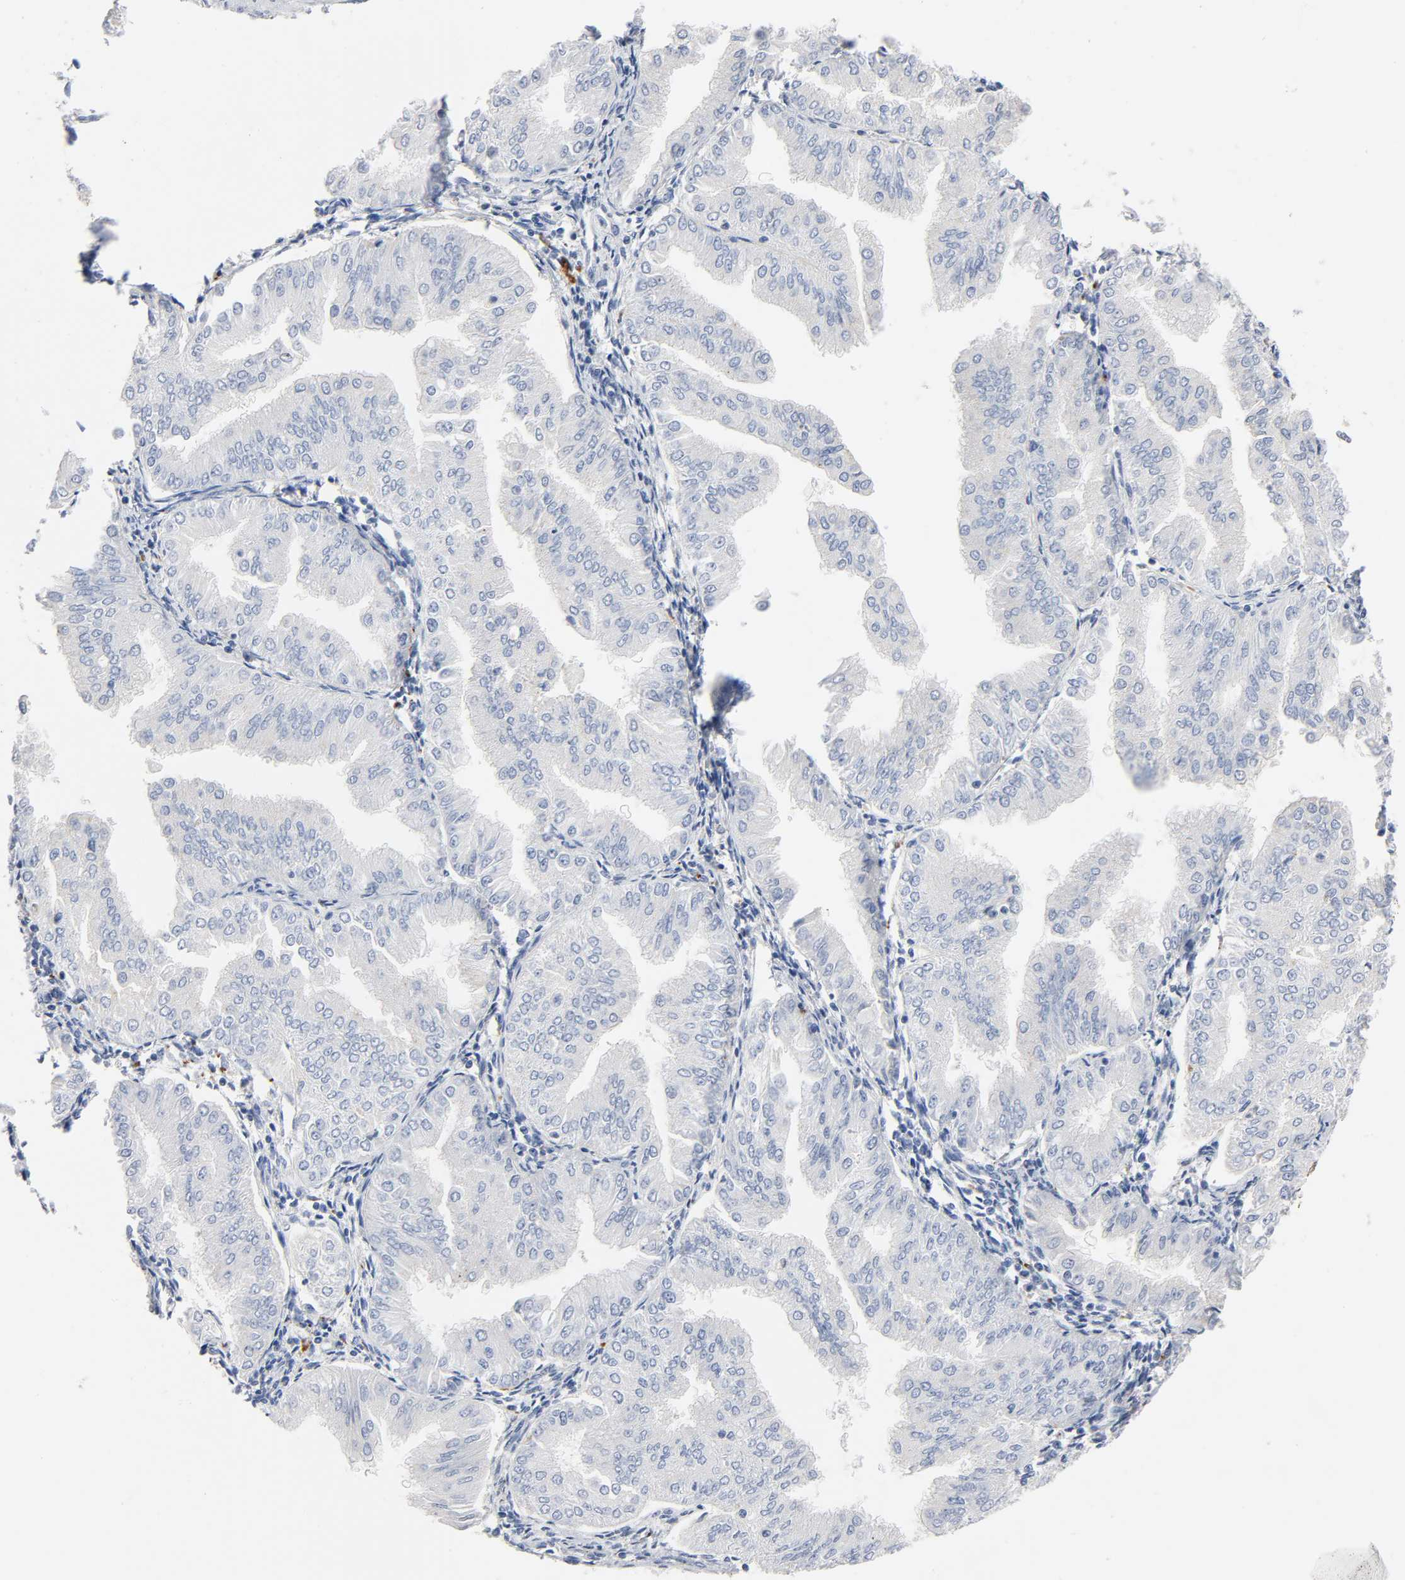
{"staining": {"intensity": "negative", "quantity": "none", "location": "none"}, "tissue": "endometrial cancer", "cell_type": "Tumor cells", "image_type": "cancer", "snomed": [{"axis": "morphology", "description": "Adenocarcinoma, NOS"}, {"axis": "topography", "description": "Endometrium"}], "caption": "There is no significant expression in tumor cells of adenocarcinoma (endometrial).", "gene": "PLP1", "patient": {"sex": "female", "age": 53}}